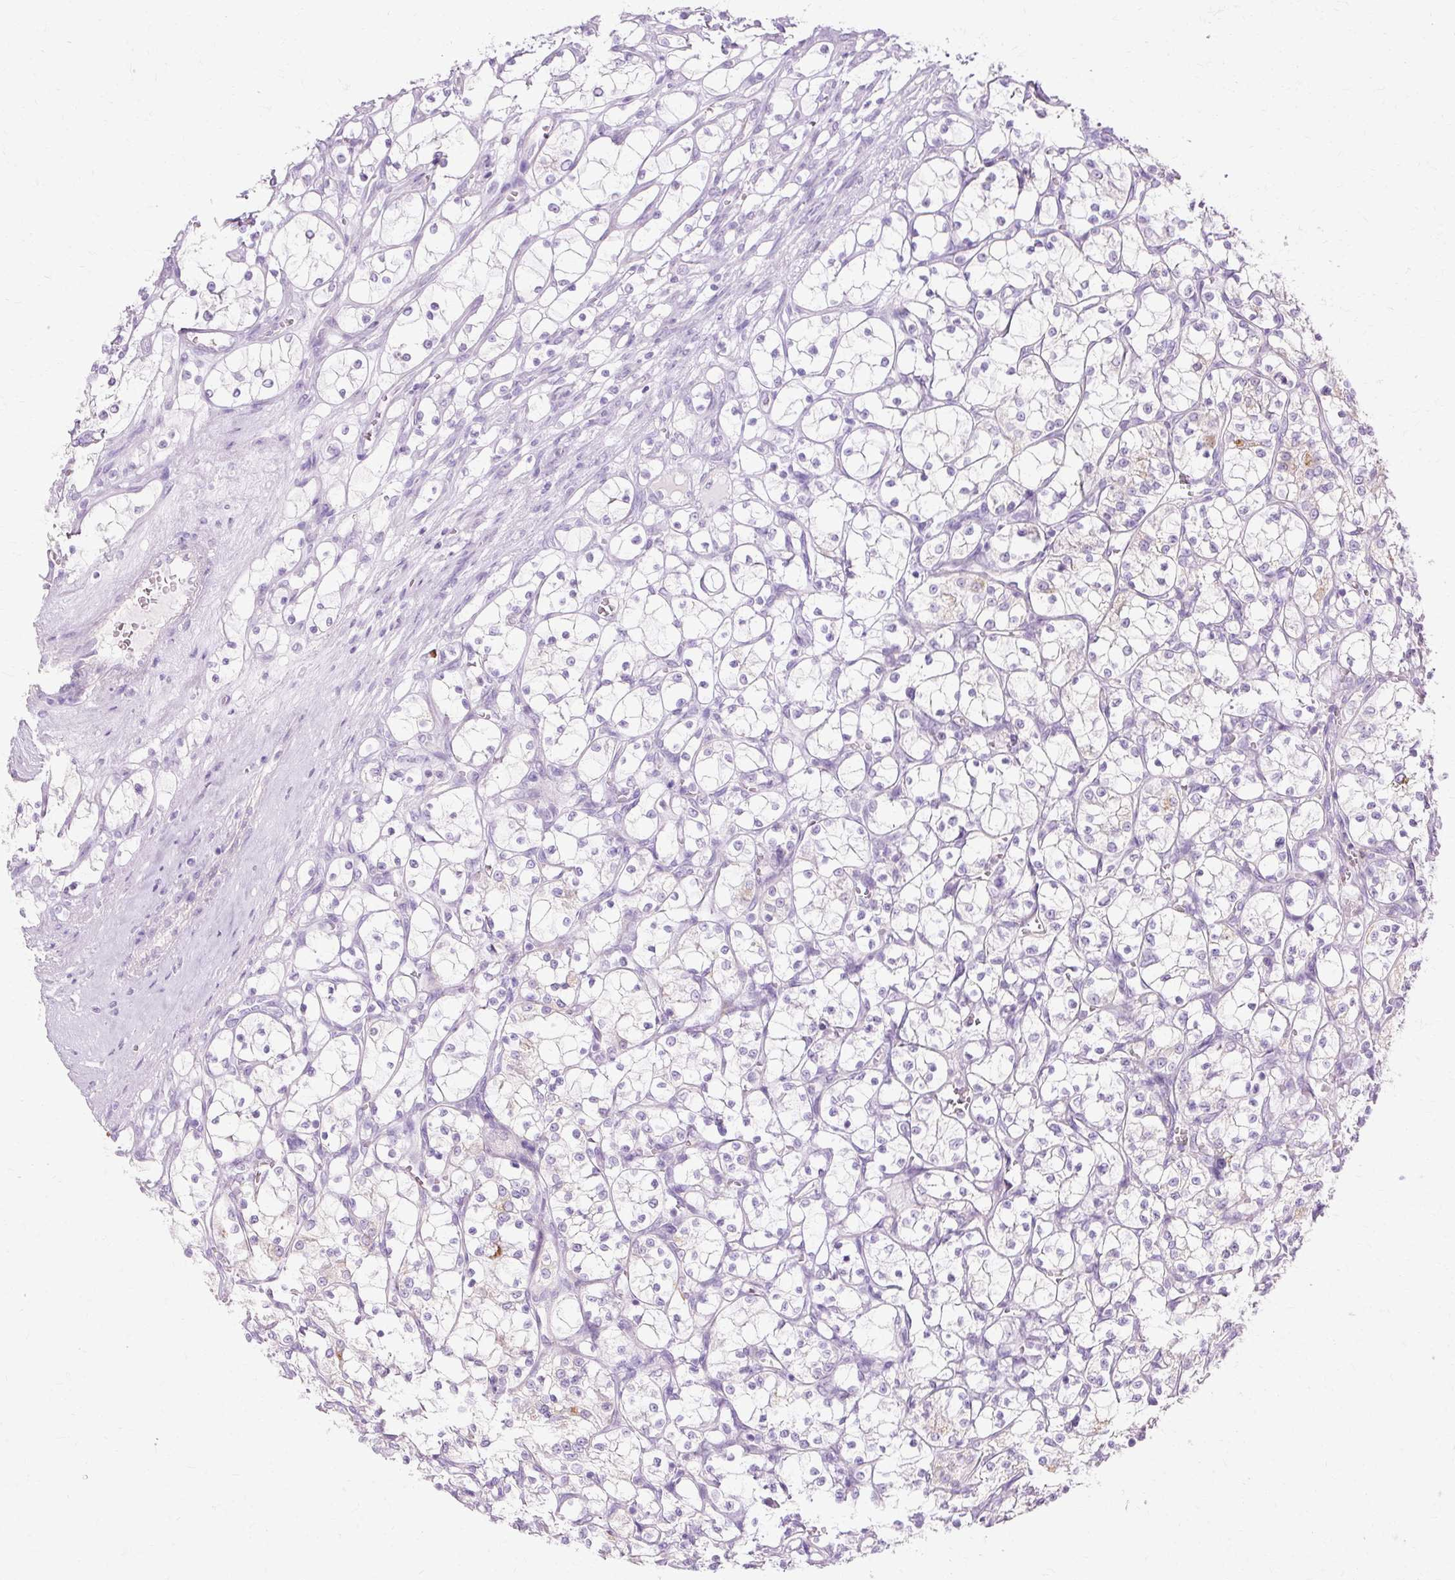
{"staining": {"intensity": "negative", "quantity": "none", "location": "none"}, "tissue": "renal cancer", "cell_type": "Tumor cells", "image_type": "cancer", "snomed": [{"axis": "morphology", "description": "Adenocarcinoma, NOS"}, {"axis": "topography", "description": "Kidney"}], "caption": "Image shows no protein positivity in tumor cells of renal cancer tissue.", "gene": "HSD11B1", "patient": {"sex": "female", "age": 69}}